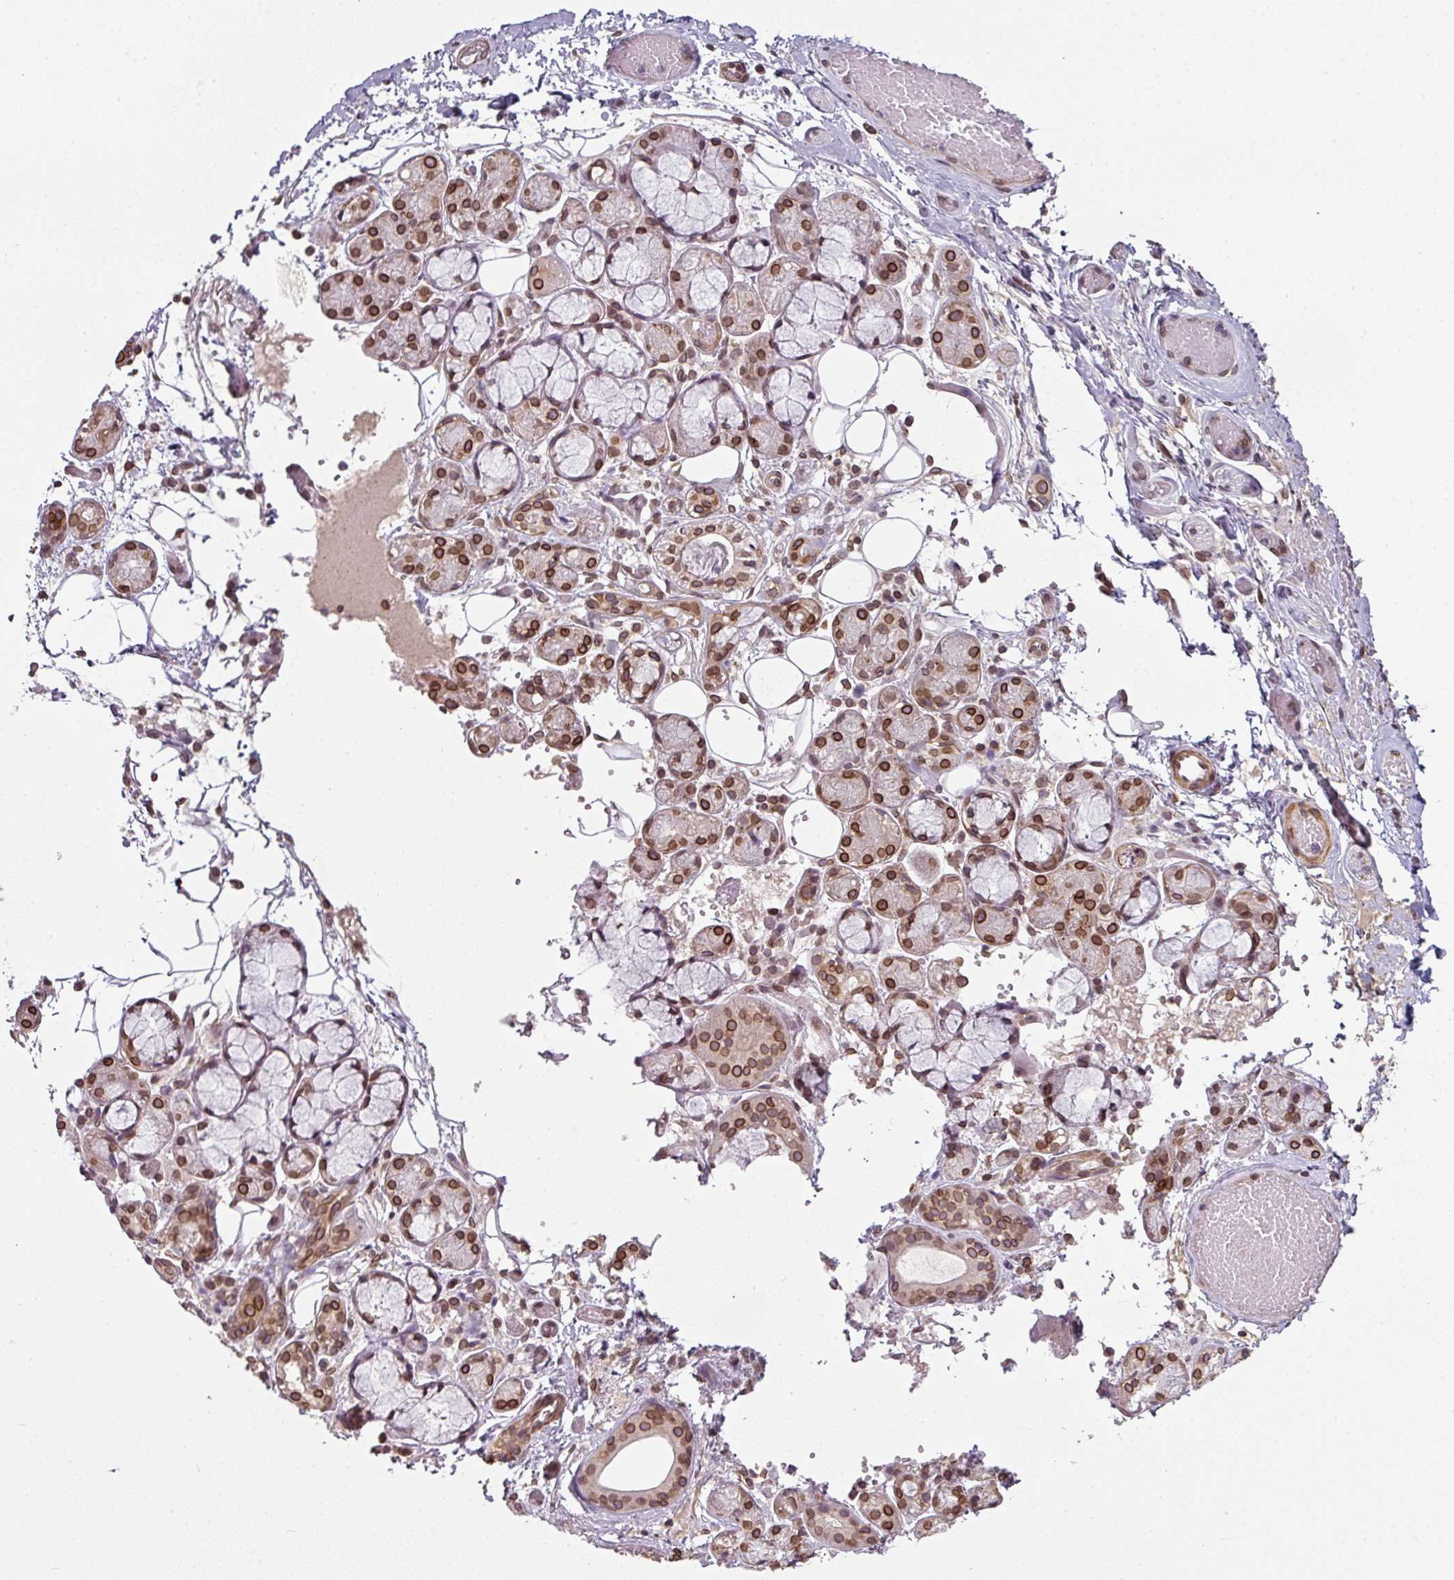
{"staining": {"intensity": "strong", "quantity": ">75%", "location": "cytoplasmic/membranous,nuclear"}, "tissue": "salivary gland", "cell_type": "Glandular cells", "image_type": "normal", "snomed": [{"axis": "morphology", "description": "Normal tissue, NOS"}, {"axis": "topography", "description": "Salivary gland"}], "caption": "This histopathology image exhibits immunohistochemistry (IHC) staining of normal human salivary gland, with high strong cytoplasmic/membranous,nuclear positivity in approximately >75% of glandular cells.", "gene": "RANGAP1", "patient": {"sex": "male", "age": 82}}